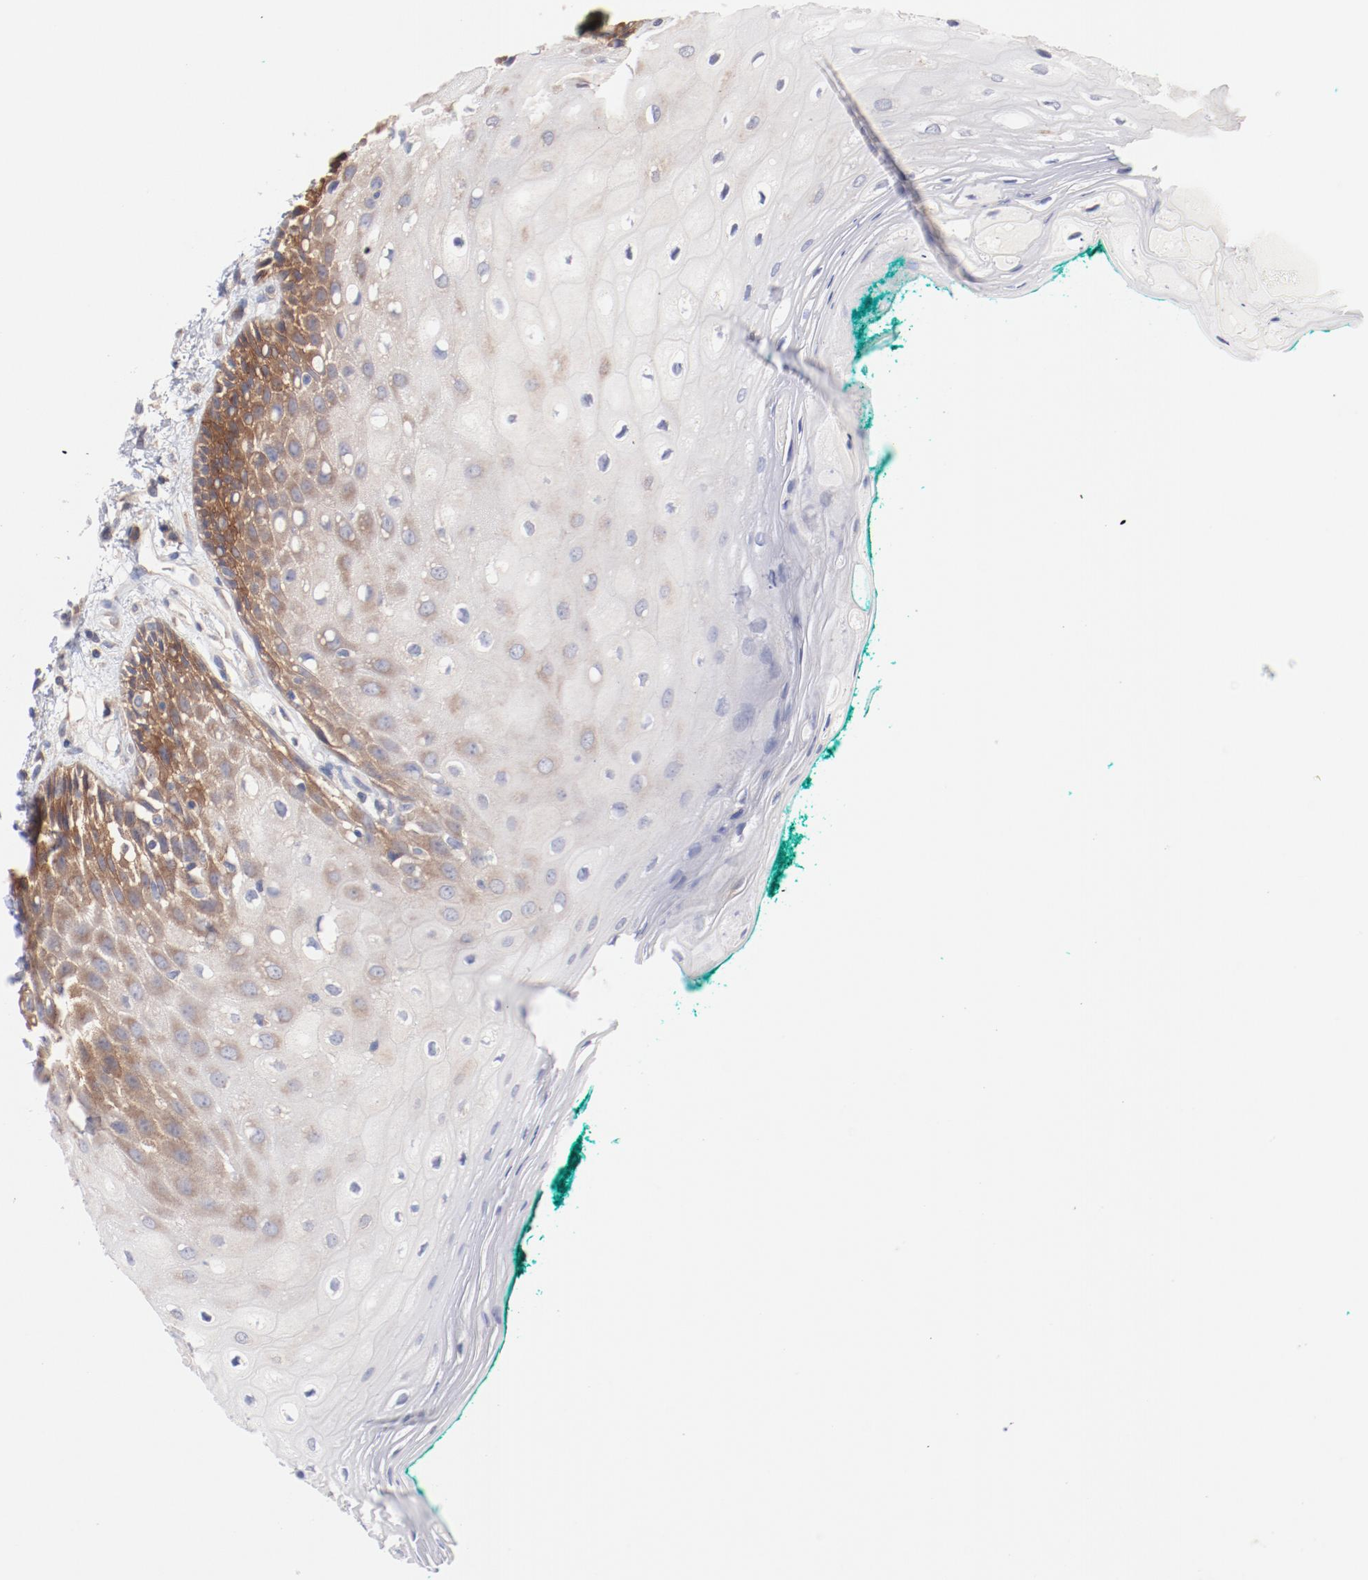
{"staining": {"intensity": "weak", "quantity": "<25%", "location": "cytoplasmic/membranous"}, "tissue": "oral mucosa", "cell_type": "Squamous epithelial cells", "image_type": "normal", "snomed": [{"axis": "morphology", "description": "Normal tissue, NOS"}, {"axis": "morphology", "description": "Squamous cell carcinoma, NOS"}, {"axis": "topography", "description": "Skeletal muscle"}, {"axis": "topography", "description": "Oral tissue"}, {"axis": "topography", "description": "Head-Neck"}], "caption": "DAB (3,3'-diaminobenzidine) immunohistochemical staining of normal oral mucosa displays no significant positivity in squamous epithelial cells. (Stains: DAB (3,3'-diaminobenzidine) IHC with hematoxylin counter stain, Microscopy: brightfield microscopy at high magnification).", "gene": "SETD3", "patient": {"sex": "female", "age": 84}}